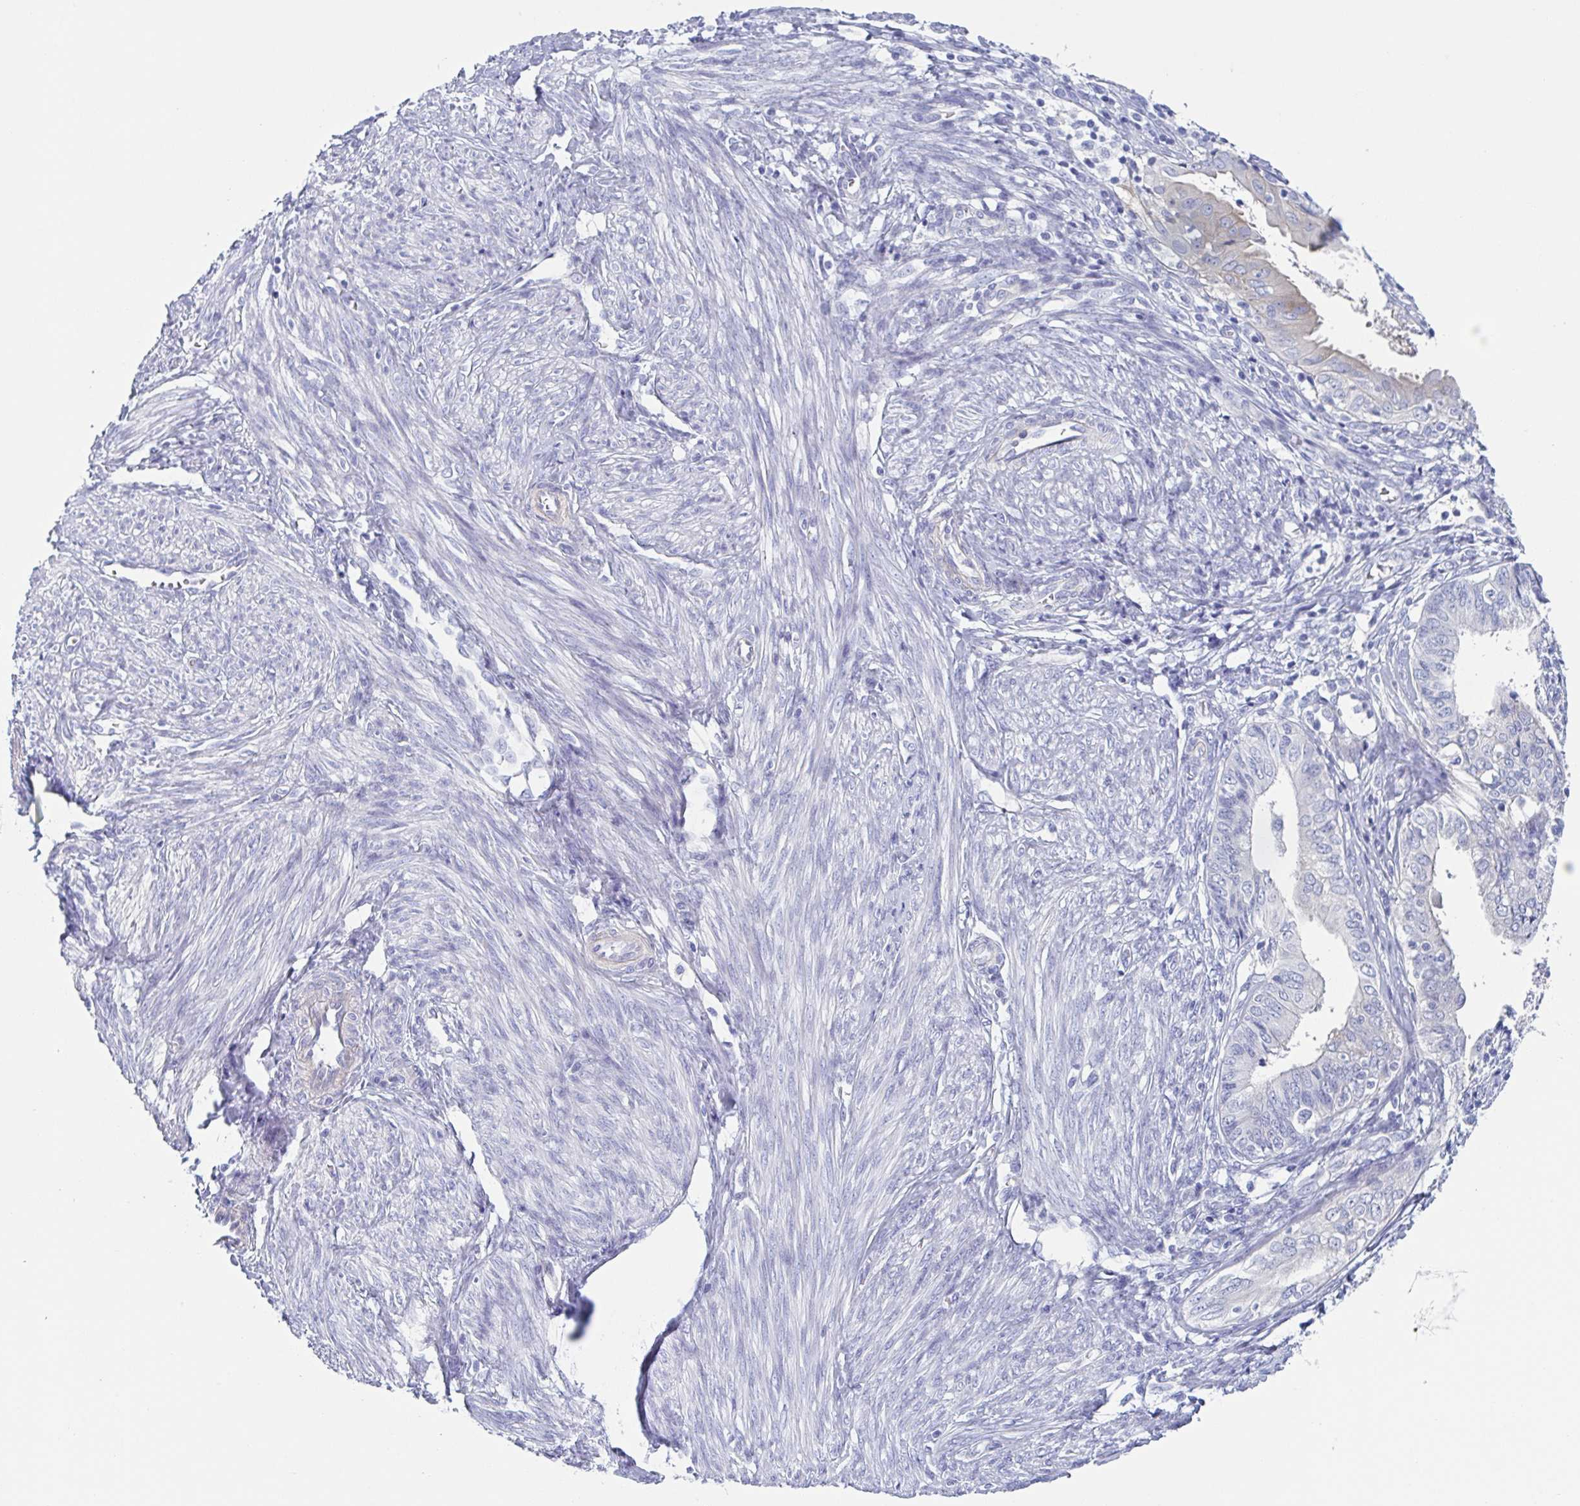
{"staining": {"intensity": "negative", "quantity": "none", "location": "none"}, "tissue": "endometrial cancer", "cell_type": "Tumor cells", "image_type": "cancer", "snomed": [{"axis": "morphology", "description": "Adenocarcinoma, NOS"}, {"axis": "topography", "description": "Endometrium"}], "caption": "A photomicrograph of human endometrial cancer (adenocarcinoma) is negative for staining in tumor cells.", "gene": "DYNC1I1", "patient": {"sex": "female", "age": 68}}